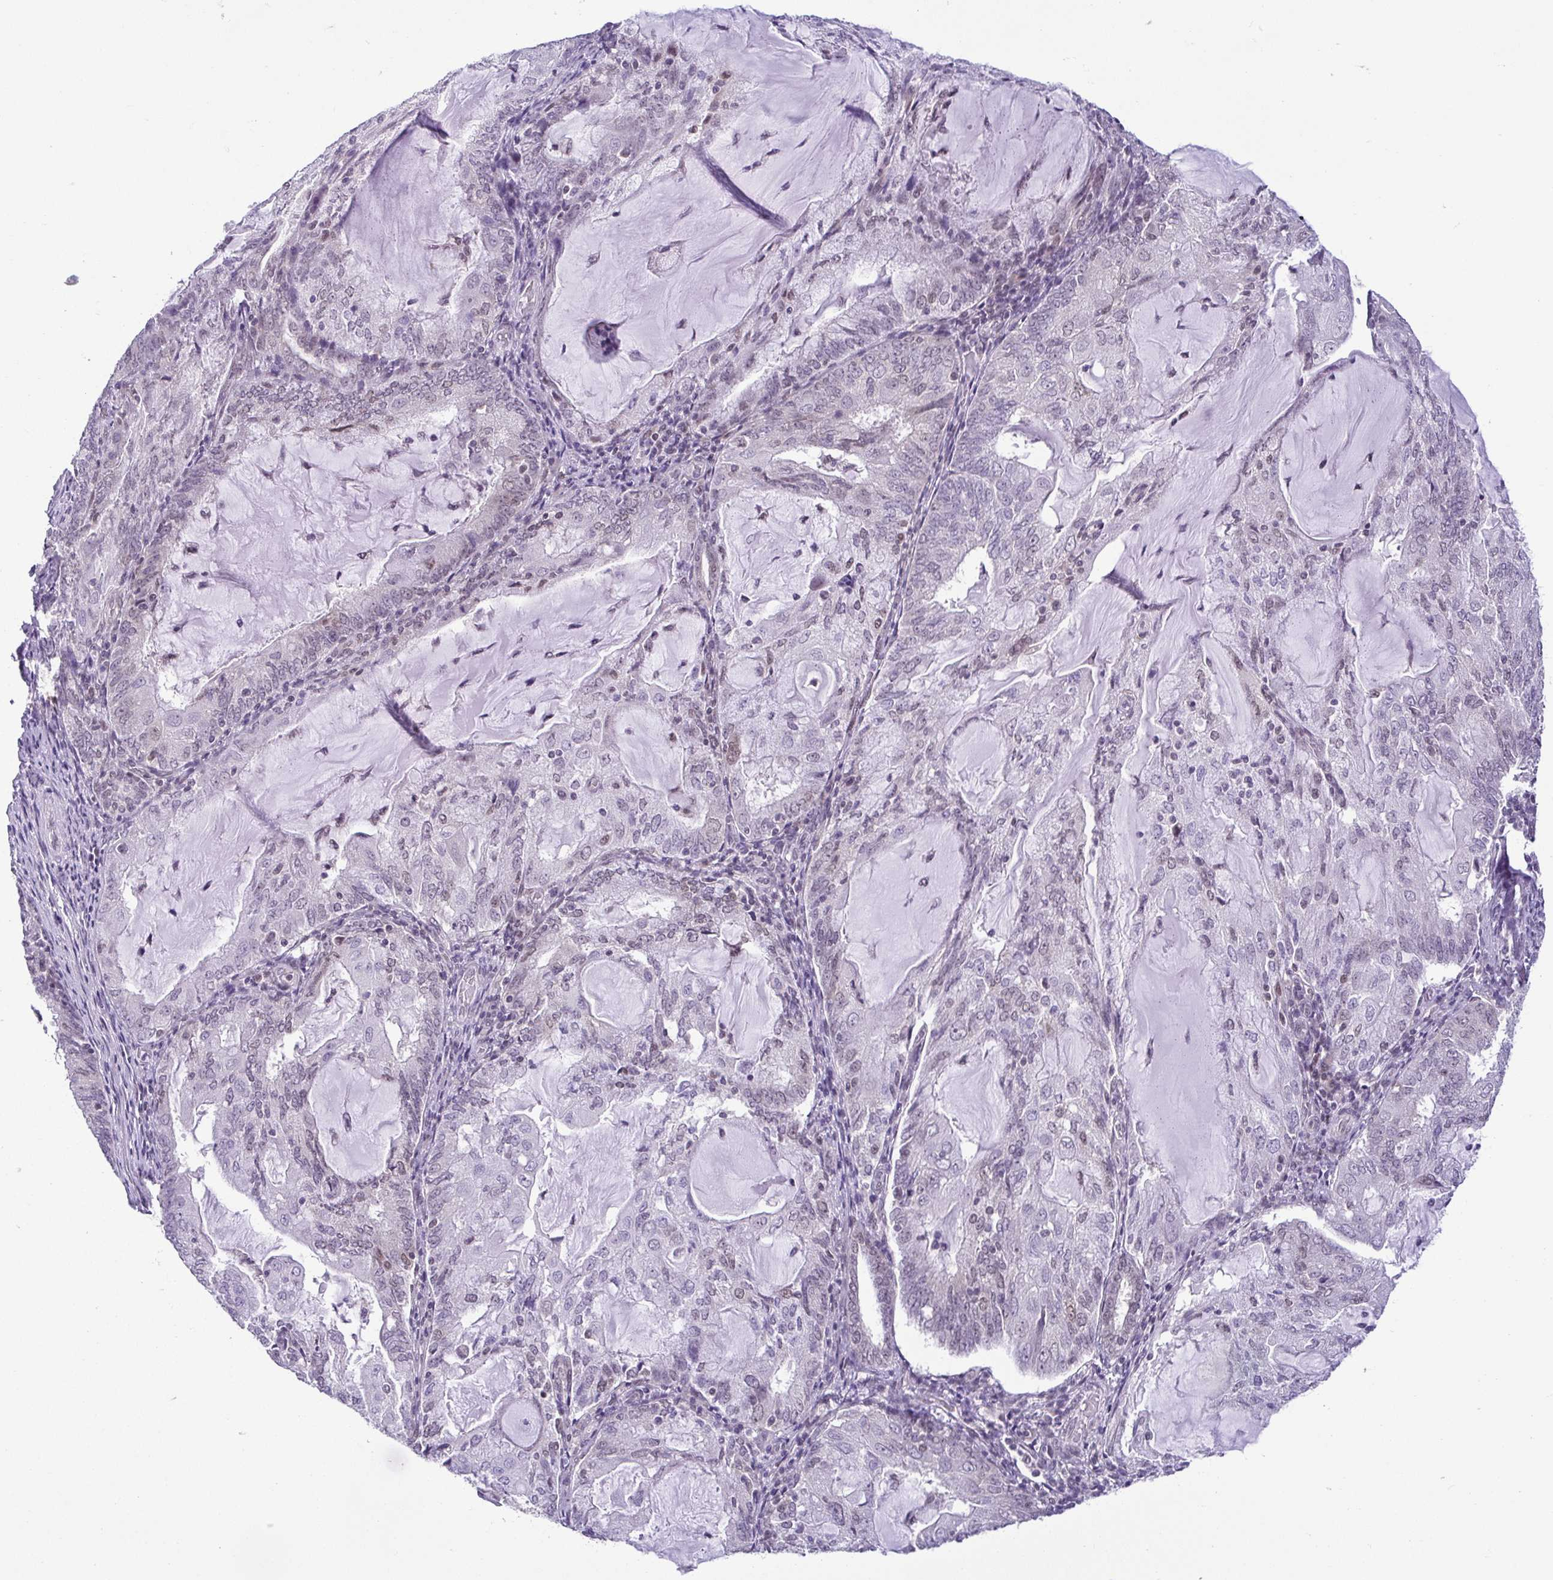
{"staining": {"intensity": "negative", "quantity": "none", "location": "none"}, "tissue": "endometrial cancer", "cell_type": "Tumor cells", "image_type": "cancer", "snomed": [{"axis": "morphology", "description": "Adenocarcinoma, NOS"}, {"axis": "topography", "description": "Endometrium"}], "caption": "IHC histopathology image of neoplastic tissue: endometrial cancer (adenocarcinoma) stained with DAB (3,3'-diaminobenzidine) reveals no significant protein positivity in tumor cells.", "gene": "RBM3", "patient": {"sex": "female", "age": 81}}